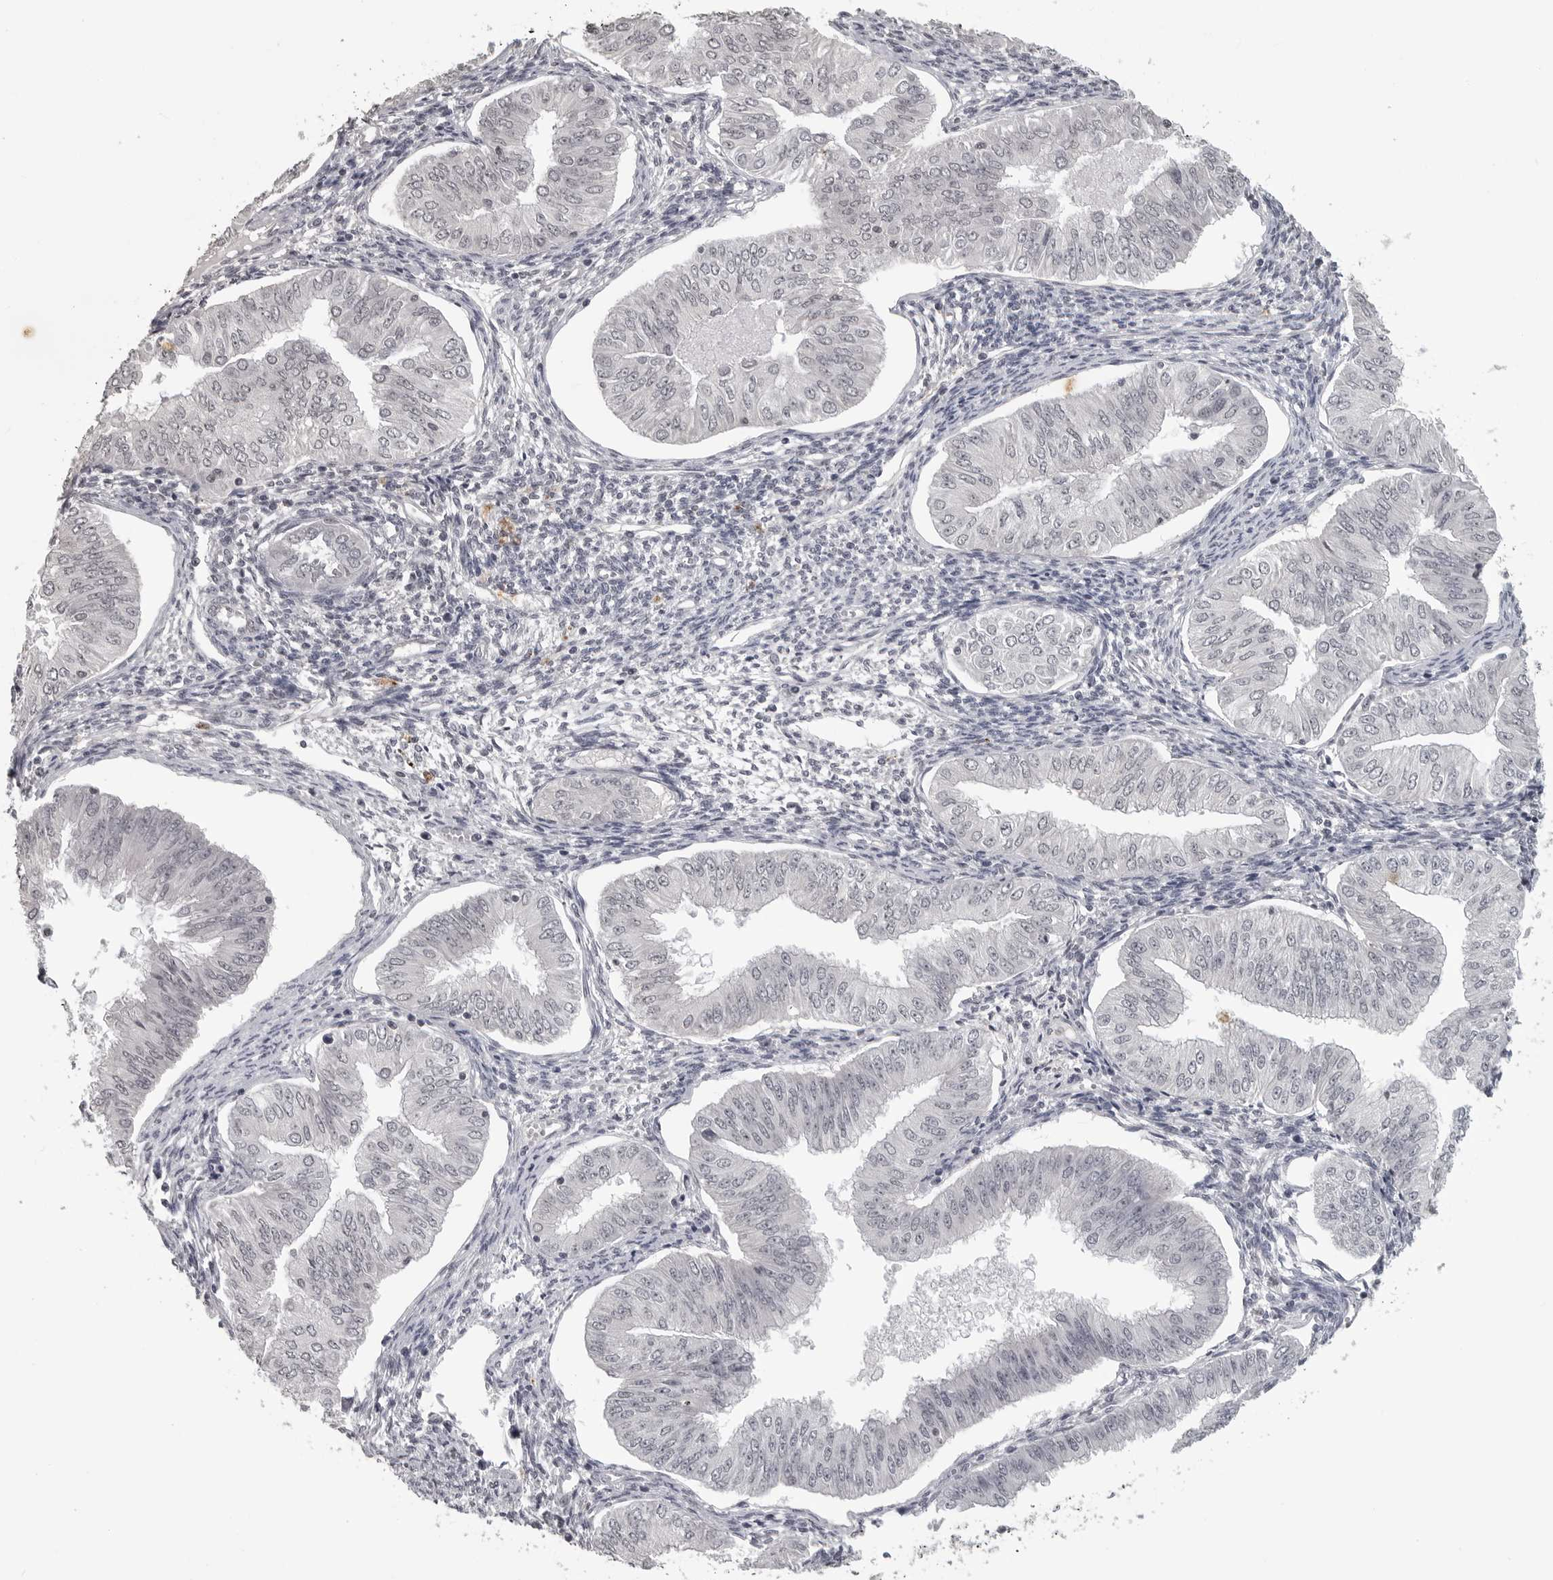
{"staining": {"intensity": "negative", "quantity": "none", "location": "none"}, "tissue": "endometrial cancer", "cell_type": "Tumor cells", "image_type": "cancer", "snomed": [{"axis": "morphology", "description": "Normal tissue, NOS"}, {"axis": "morphology", "description": "Adenocarcinoma, NOS"}, {"axis": "topography", "description": "Endometrium"}], "caption": "DAB immunohistochemical staining of endometrial cancer shows no significant positivity in tumor cells.", "gene": "DDX54", "patient": {"sex": "female", "age": 53}}